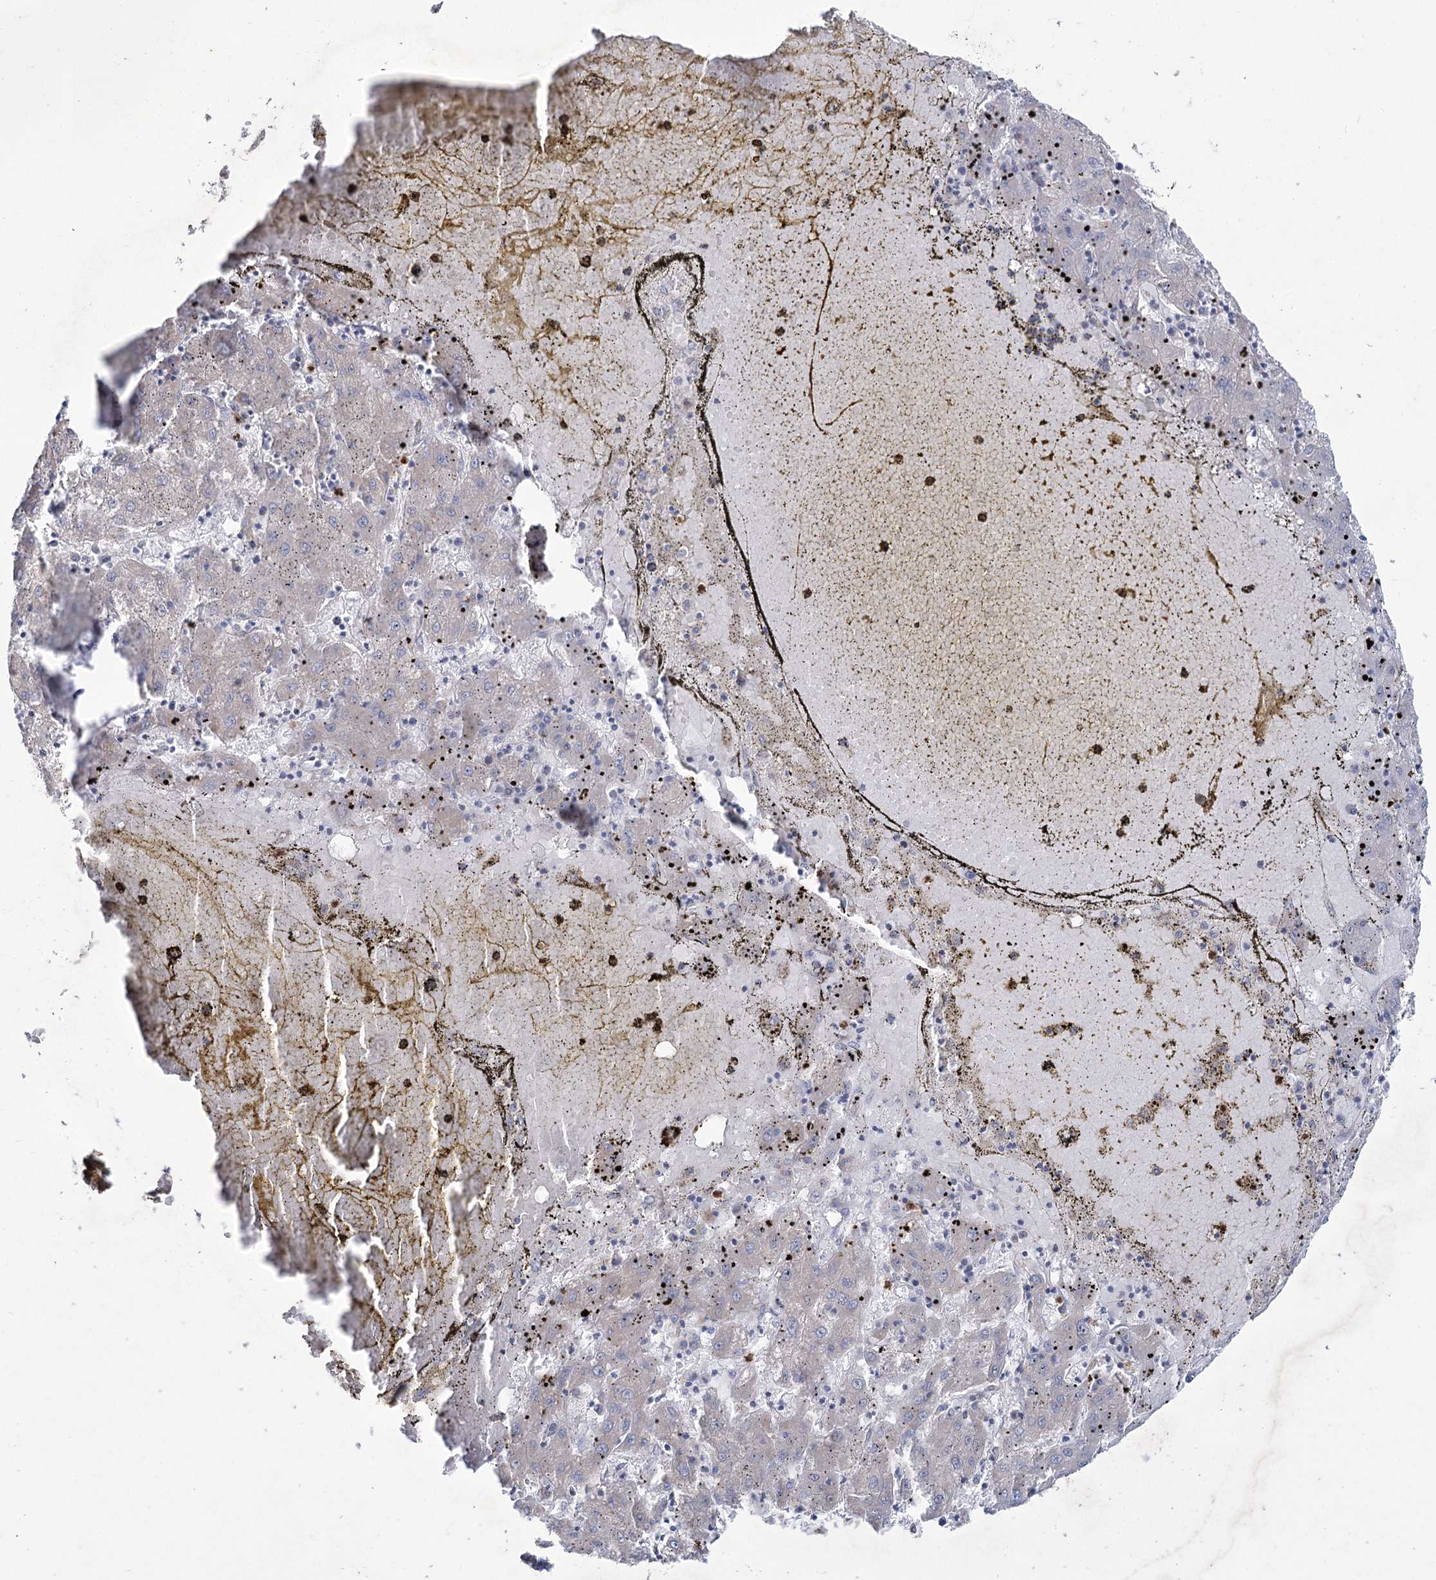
{"staining": {"intensity": "negative", "quantity": "none", "location": "none"}, "tissue": "liver cancer", "cell_type": "Tumor cells", "image_type": "cancer", "snomed": [{"axis": "morphology", "description": "Carcinoma, Hepatocellular, NOS"}, {"axis": "topography", "description": "Liver"}], "caption": "This is an immunohistochemistry image of human liver cancer. There is no staining in tumor cells.", "gene": "NIPAL4", "patient": {"sex": "male", "age": 72}}